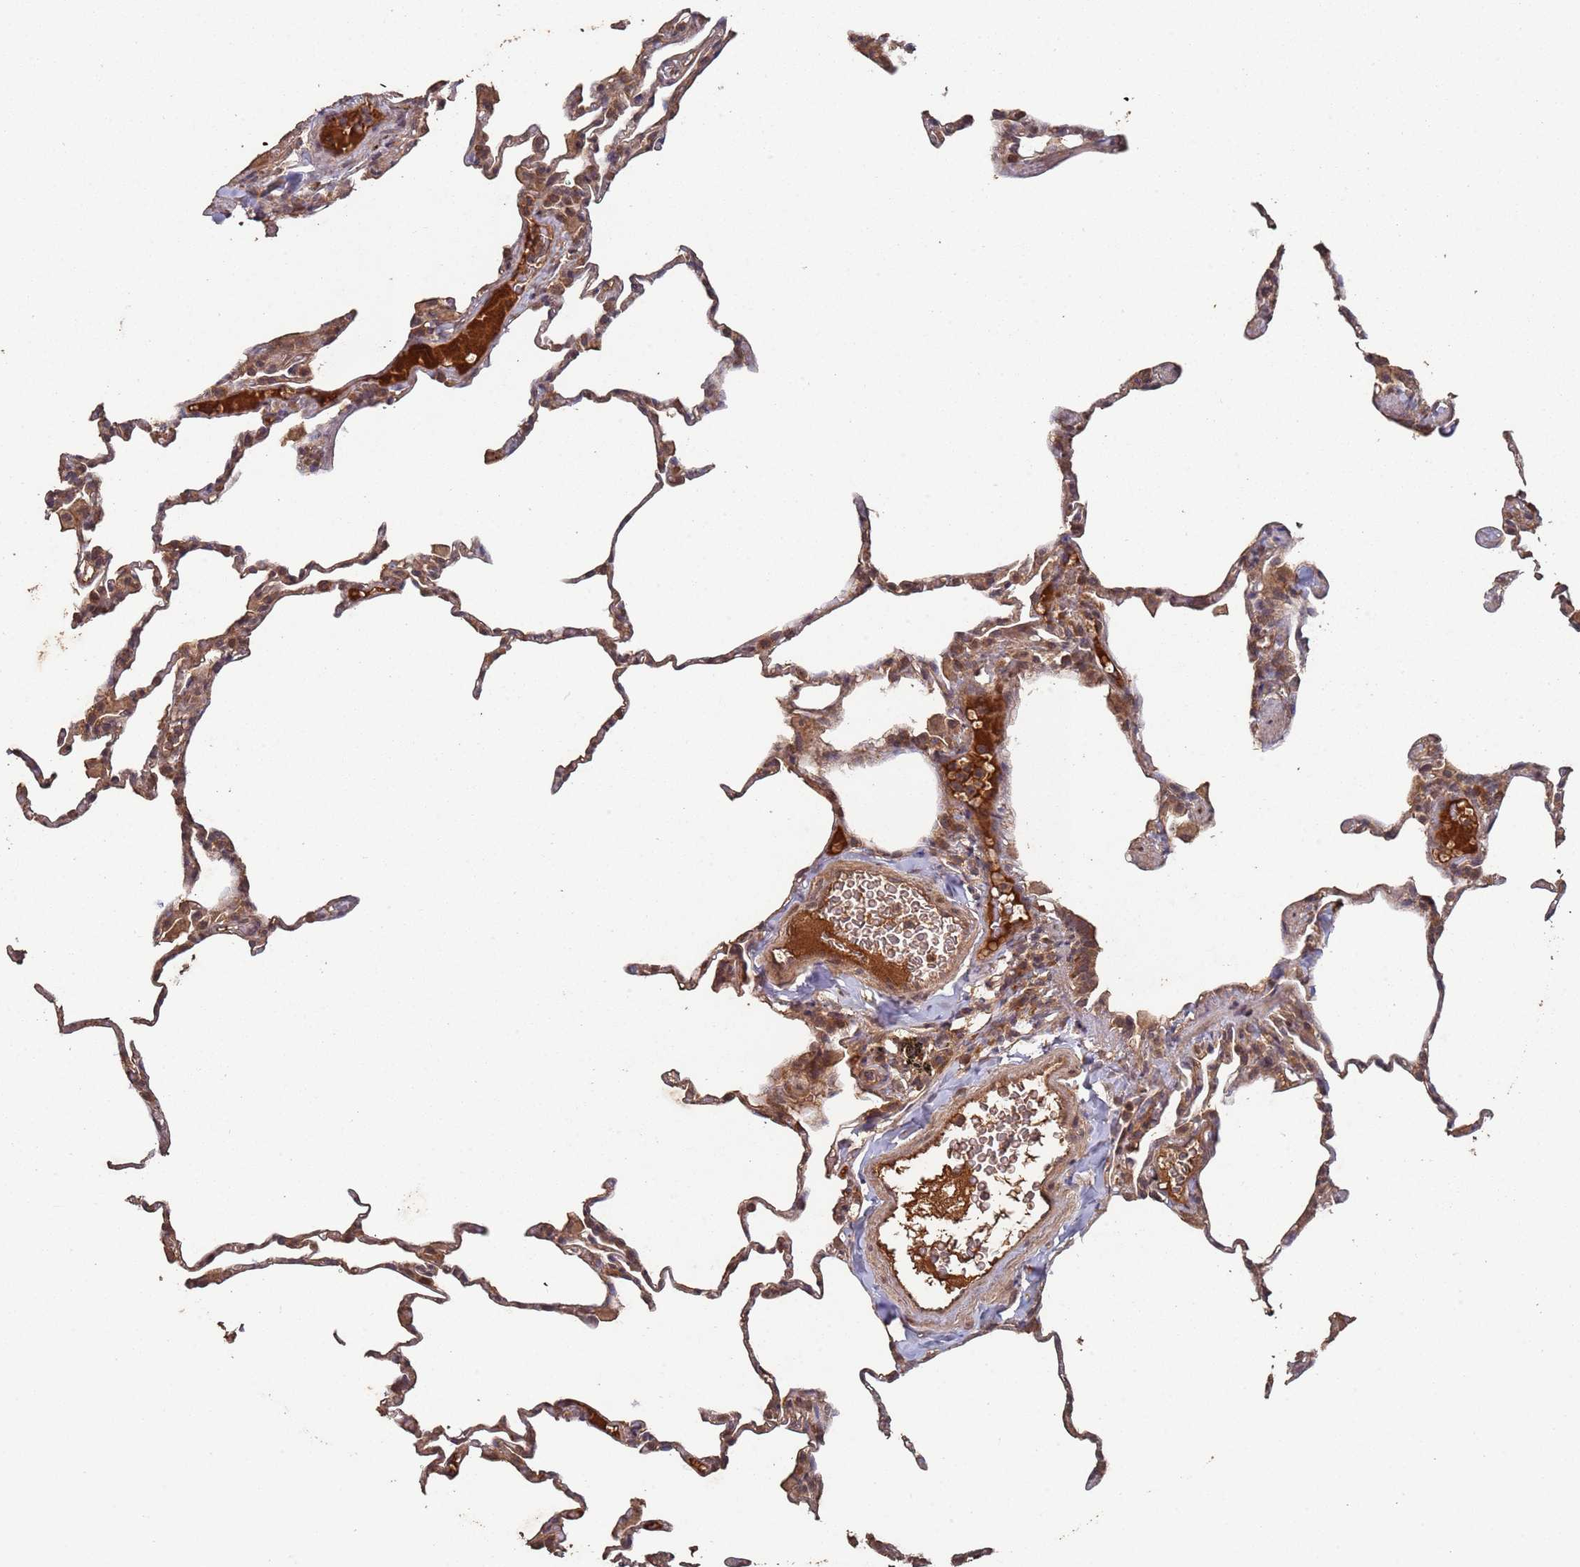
{"staining": {"intensity": "moderate", "quantity": "25%-75%", "location": "cytoplasmic/membranous,nuclear"}, "tissue": "lung", "cell_type": "Alveolar cells", "image_type": "normal", "snomed": [{"axis": "morphology", "description": "Normal tissue, NOS"}, {"axis": "topography", "description": "Lung"}], "caption": "Brown immunohistochemical staining in benign human lung demonstrates moderate cytoplasmic/membranous,nuclear positivity in approximately 25%-75% of alveolar cells. The staining was performed using DAB to visualize the protein expression in brown, while the nuclei were stained in blue with hematoxylin (Magnification: 20x).", "gene": "FRAT1", "patient": {"sex": "male", "age": 20}}